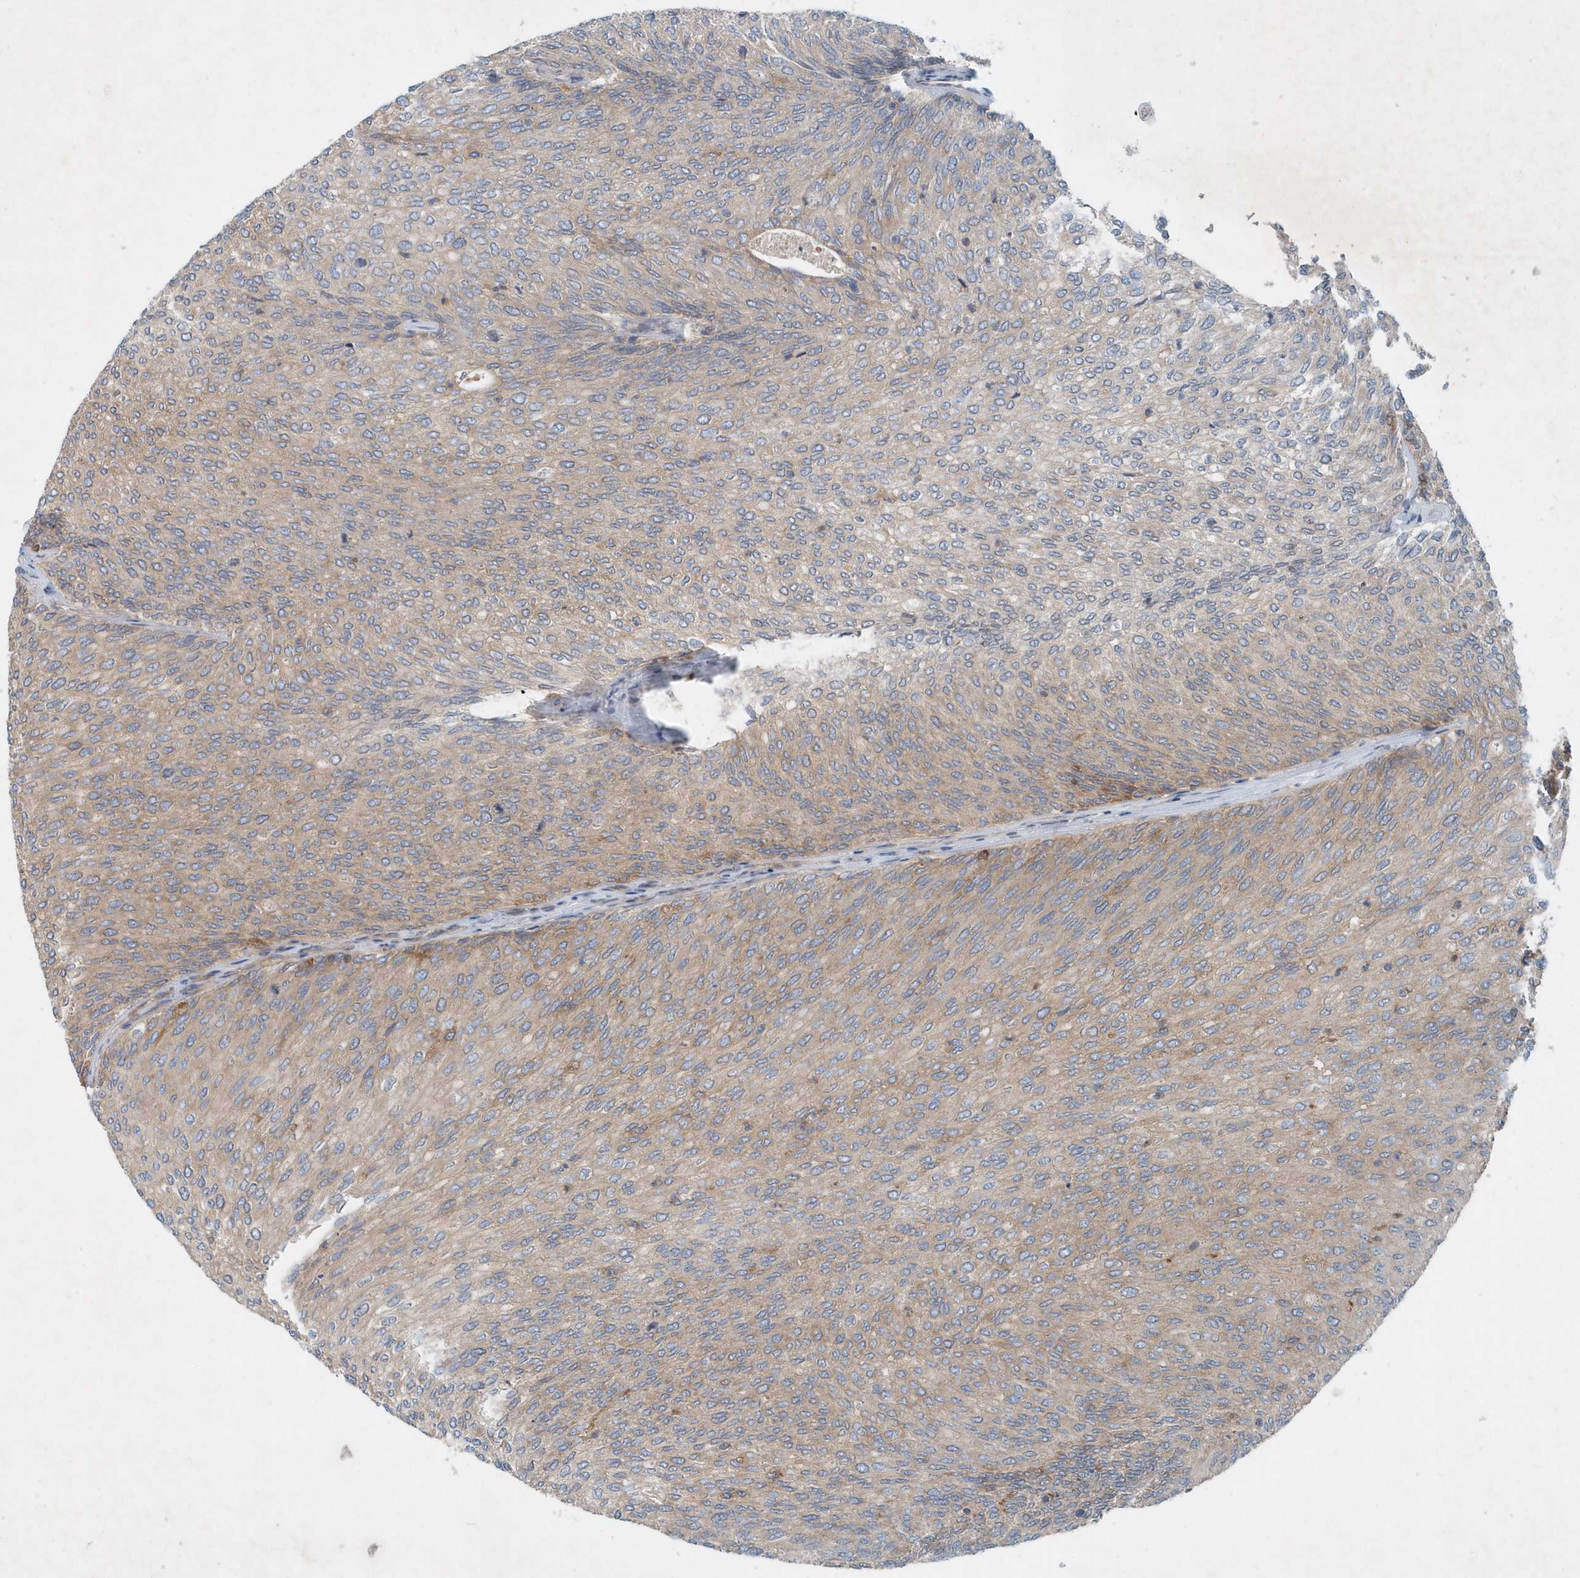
{"staining": {"intensity": "moderate", "quantity": "25%-75%", "location": "cytoplasmic/membranous"}, "tissue": "urothelial cancer", "cell_type": "Tumor cells", "image_type": "cancer", "snomed": [{"axis": "morphology", "description": "Urothelial carcinoma, Low grade"}, {"axis": "topography", "description": "Urinary bladder"}], "caption": "Urothelial cancer stained with IHC reveals moderate cytoplasmic/membranous expression in approximately 25%-75% of tumor cells. Using DAB (brown) and hematoxylin (blue) stains, captured at high magnification using brightfield microscopy.", "gene": "P2RY10", "patient": {"sex": "female", "age": 79}}